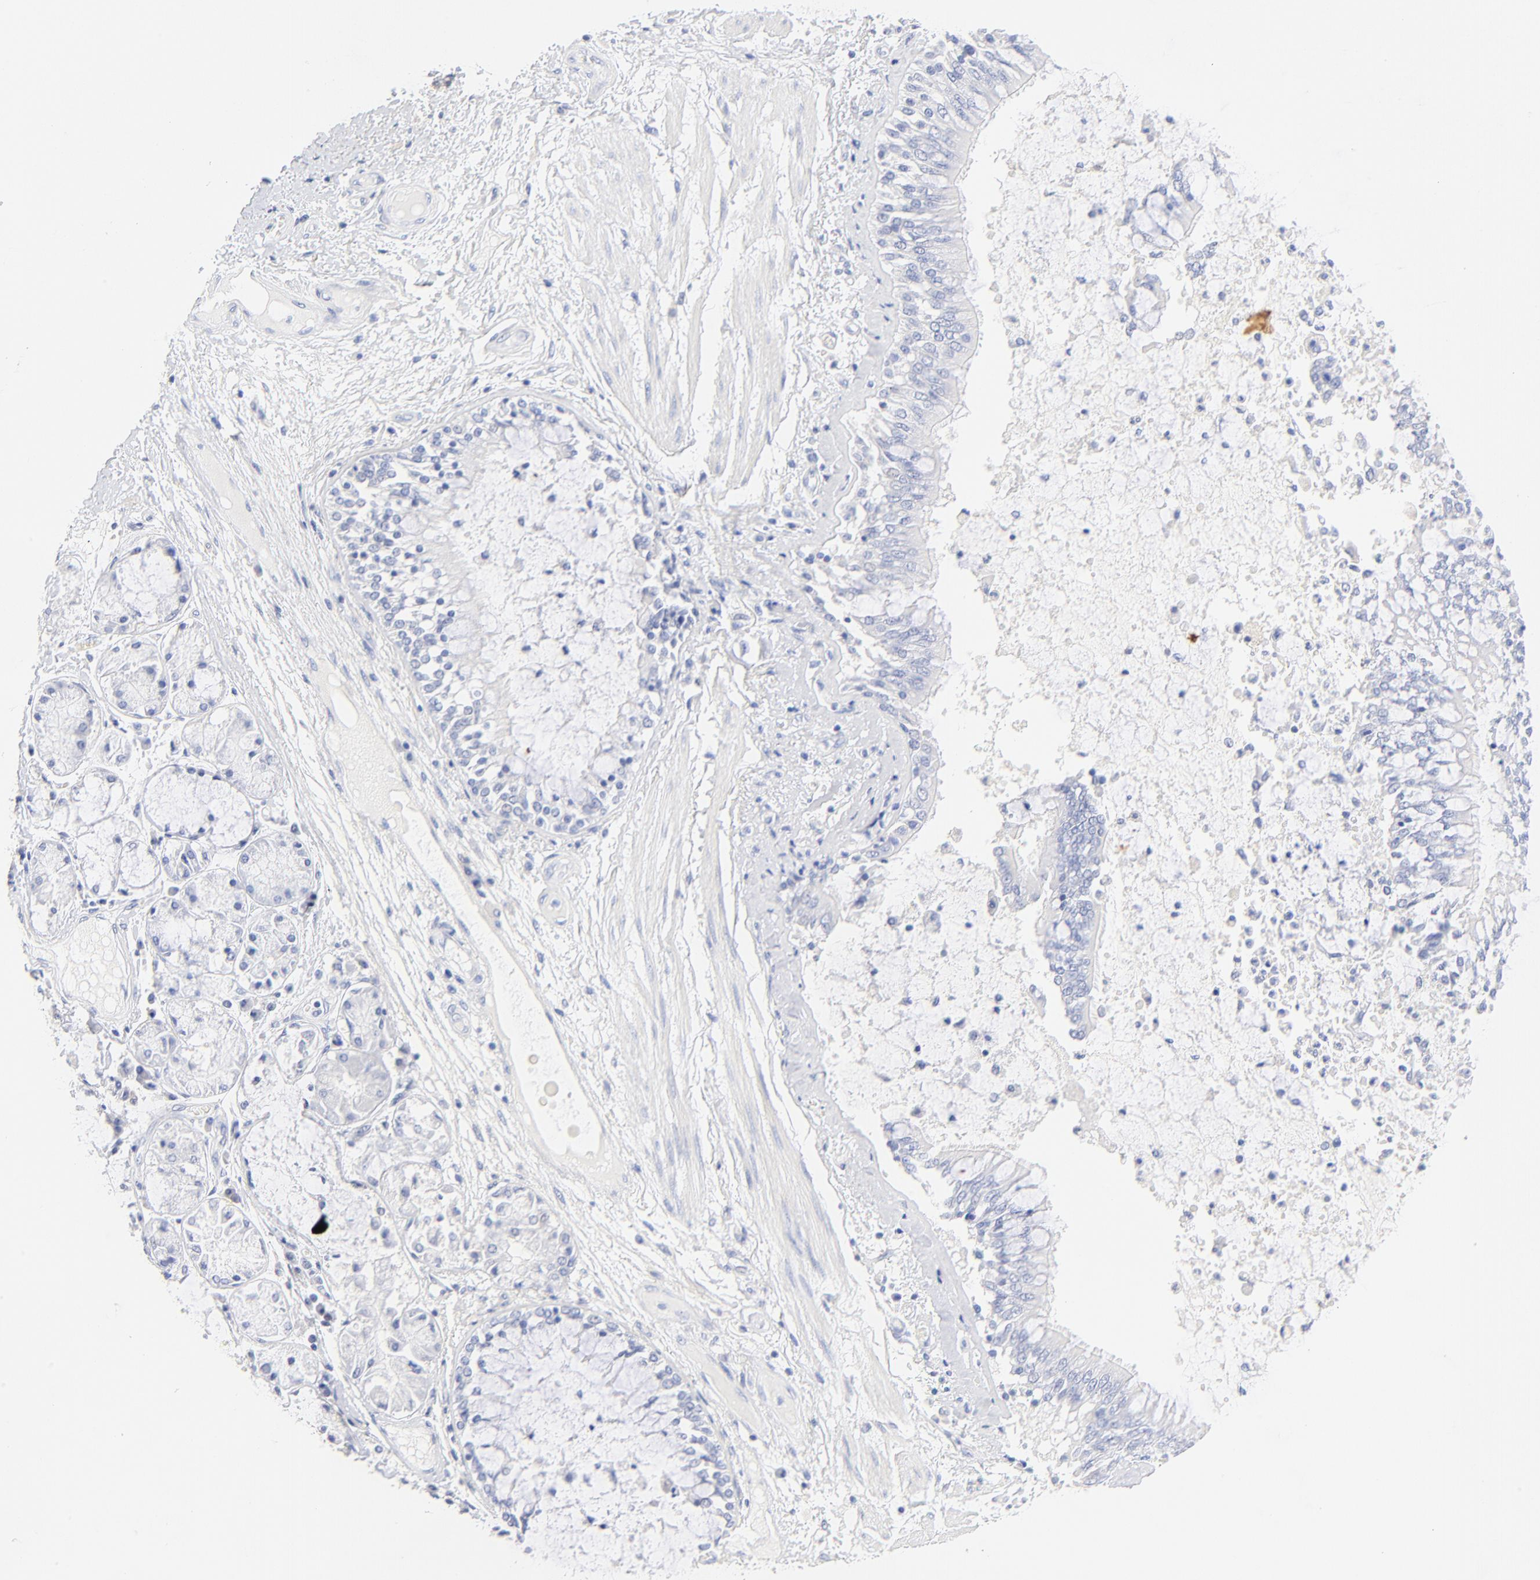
{"staining": {"intensity": "negative", "quantity": "none", "location": "none"}, "tissue": "bronchus", "cell_type": "Respiratory epithelial cells", "image_type": "normal", "snomed": [{"axis": "morphology", "description": "Normal tissue, NOS"}, {"axis": "topography", "description": "Cartilage tissue"}, {"axis": "topography", "description": "Bronchus"}, {"axis": "topography", "description": "Lung"}], "caption": "Immunohistochemical staining of benign bronchus displays no significant positivity in respiratory epithelial cells.", "gene": "SULT4A1", "patient": {"sex": "female", "age": 49}}